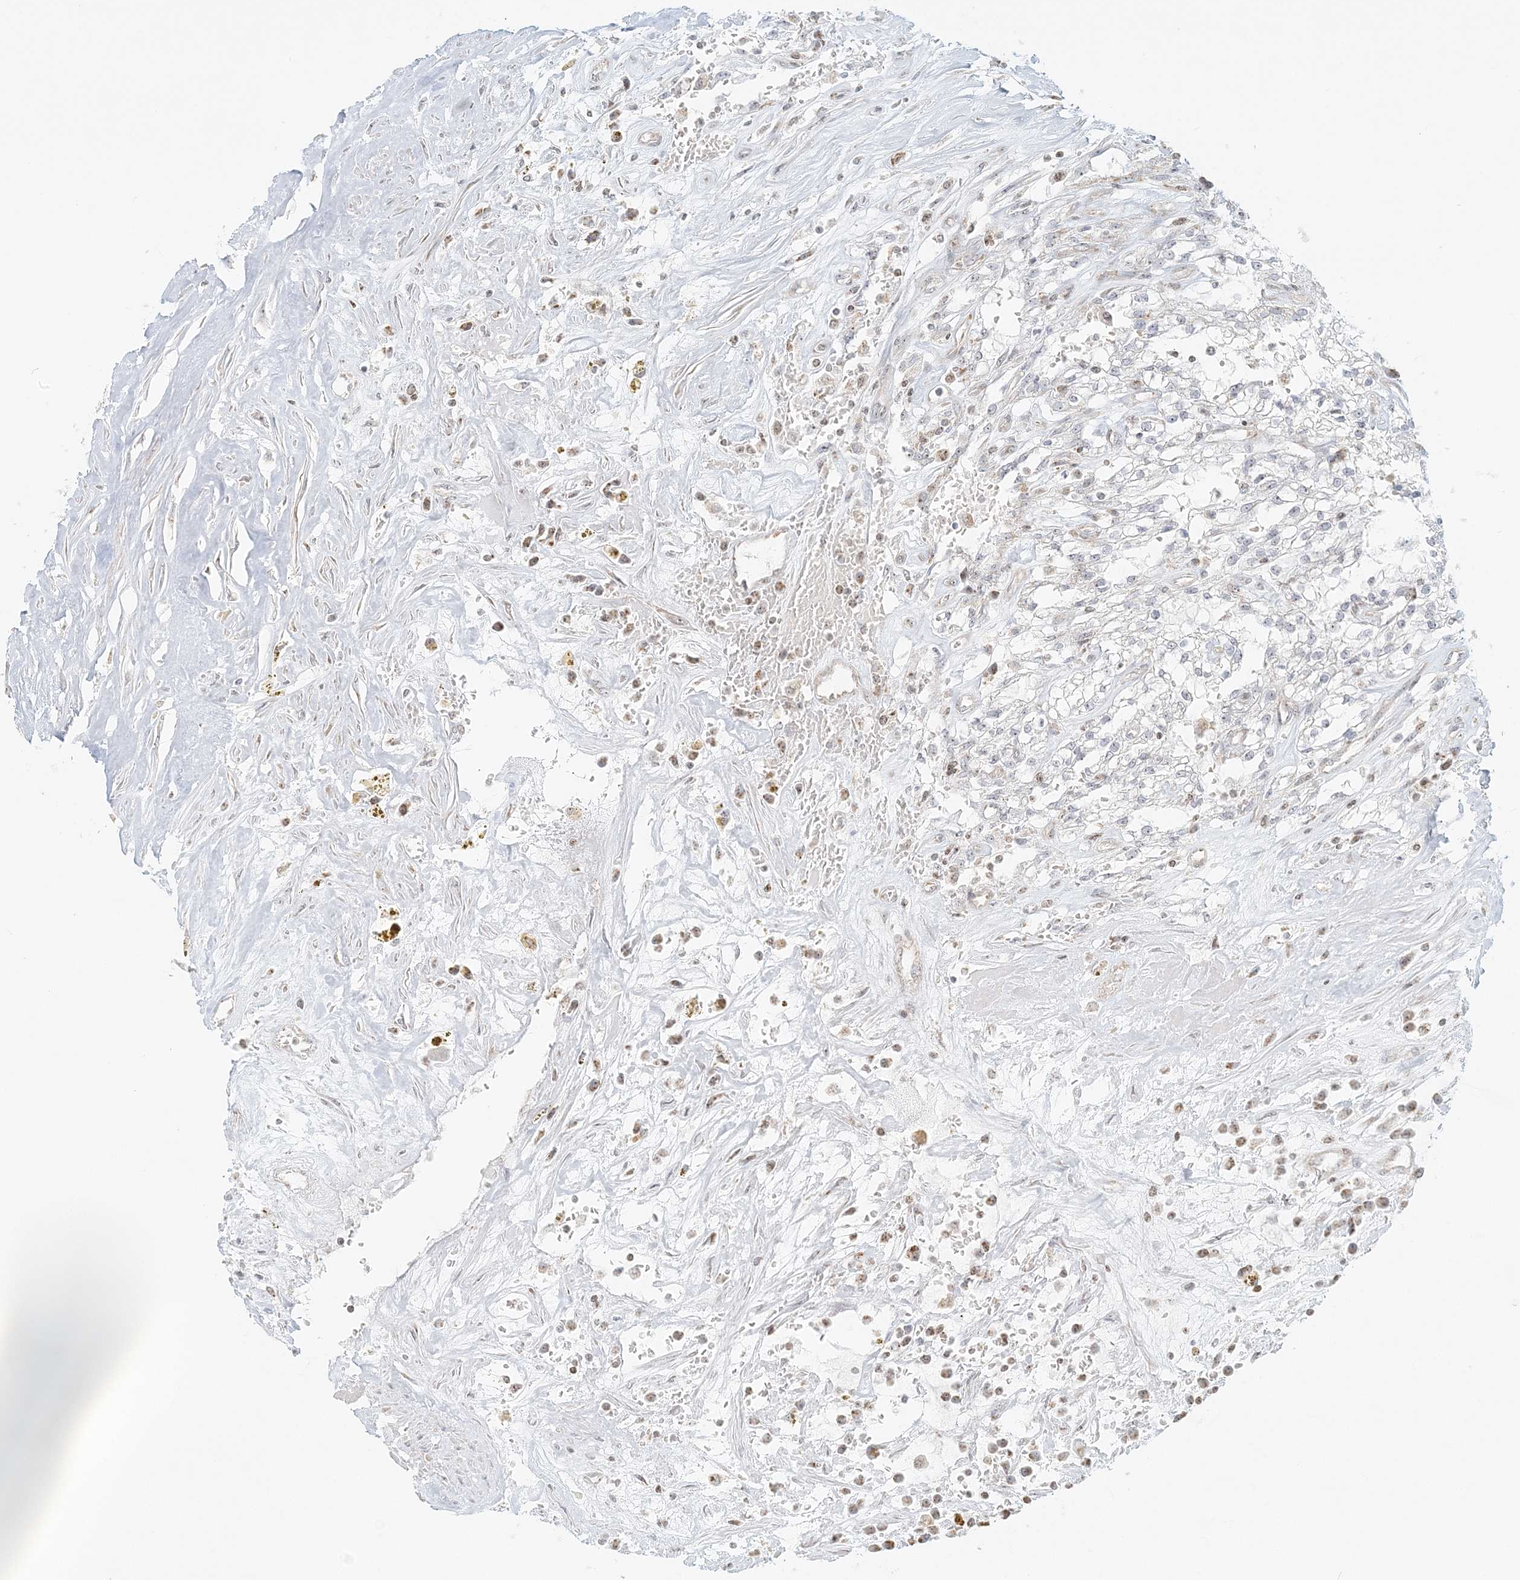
{"staining": {"intensity": "negative", "quantity": "none", "location": "none"}, "tissue": "renal cancer", "cell_type": "Tumor cells", "image_type": "cancer", "snomed": [{"axis": "morphology", "description": "Adenocarcinoma, NOS"}, {"axis": "topography", "description": "Kidney"}], "caption": "DAB immunohistochemical staining of renal cancer (adenocarcinoma) demonstrates no significant expression in tumor cells.", "gene": "UBE2F", "patient": {"sex": "female", "age": 52}}